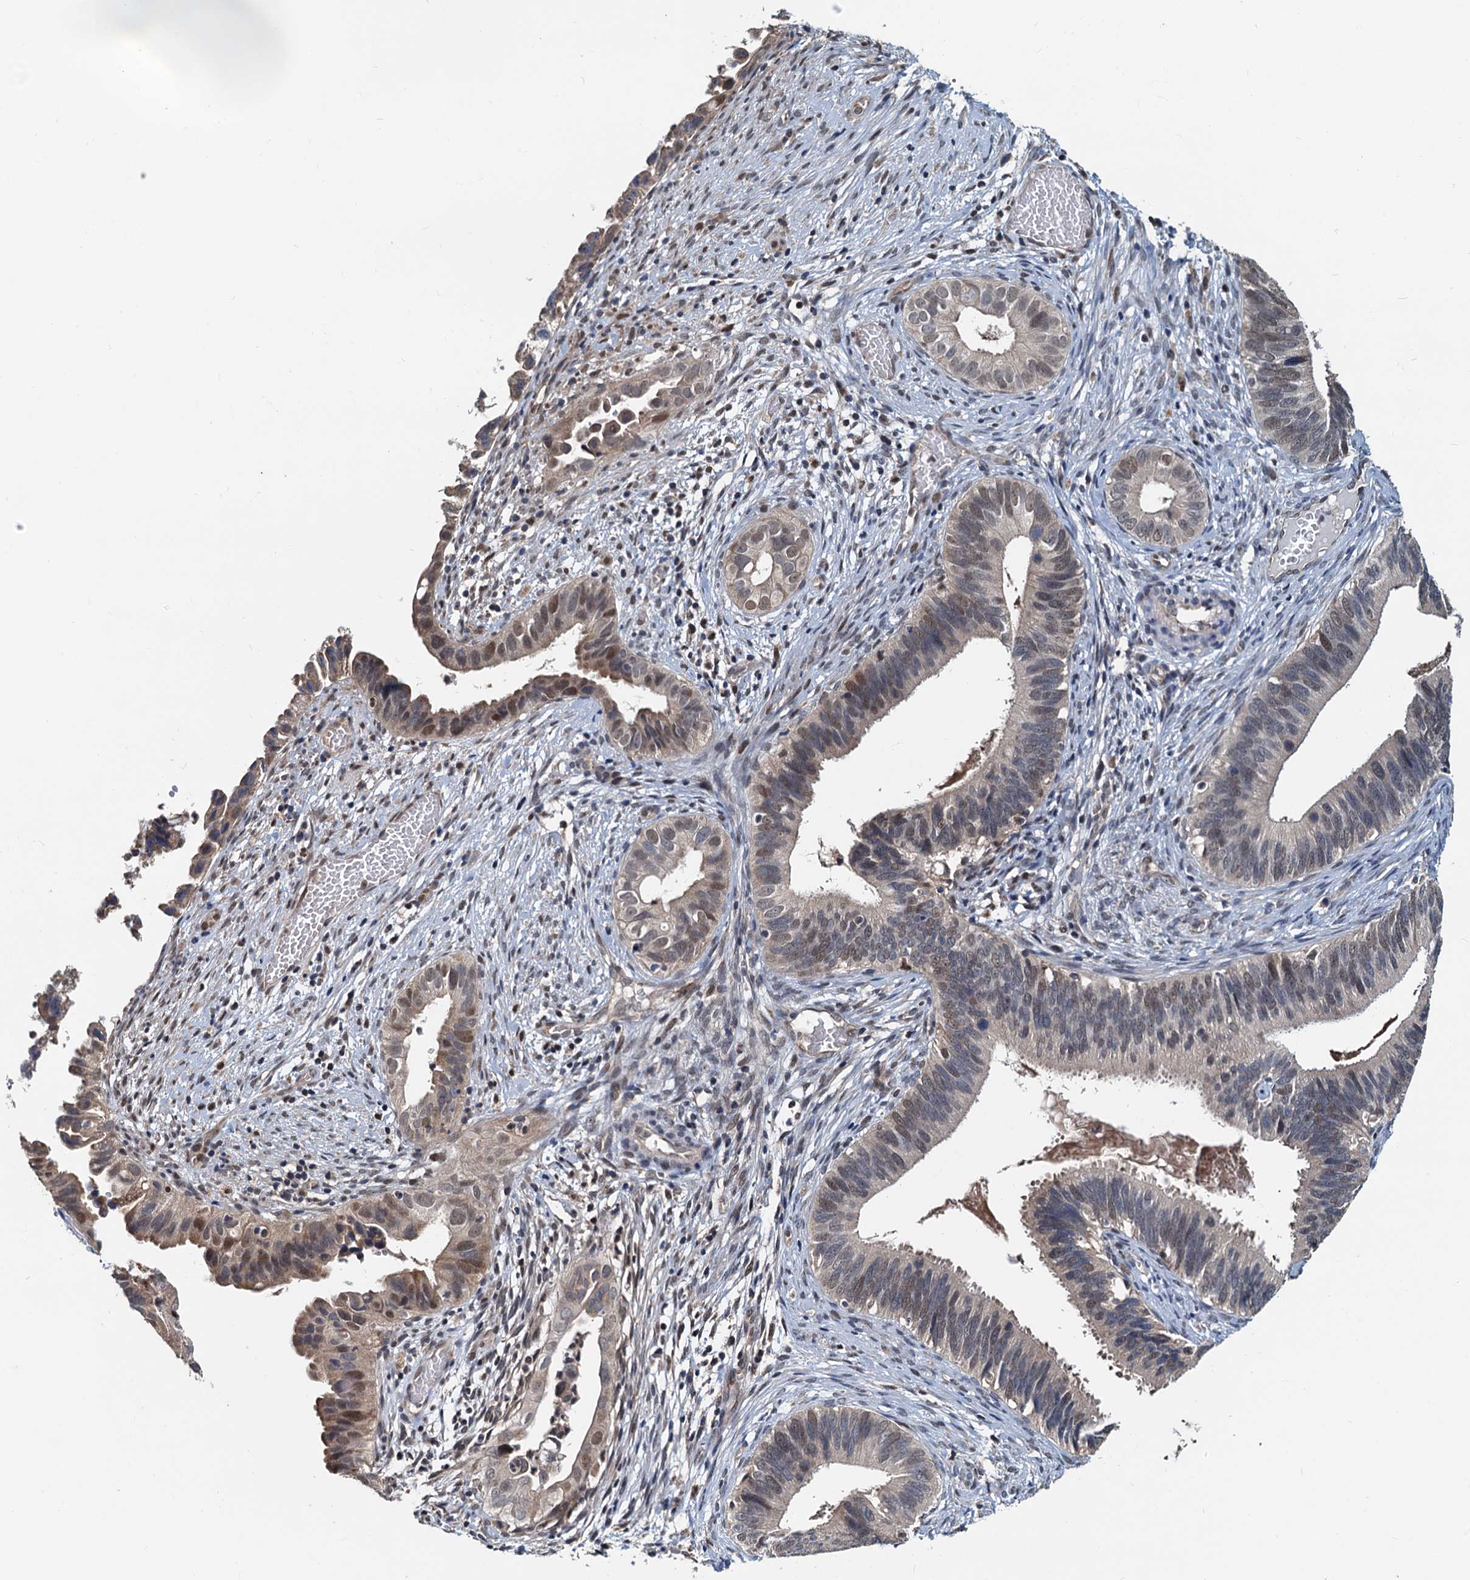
{"staining": {"intensity": "moderate", "quantity": "25%-75%", "location": "nuclear"}, "tissue": "cervical cancer", "cell_type": "Tumor cells", "image_type": "cancer", "snomed": [{"axis": "morphology", "description": "Adenocarcinoma, NOS"}, {"axis": "topography", "description": "Cervix"}], "caption": "Cervical adenocarcinoma stained with a protein marker exhibits moderate staining in tumor cells.", "gene": "MCMBP", "patient": {"sex": "female", "age": 42}}